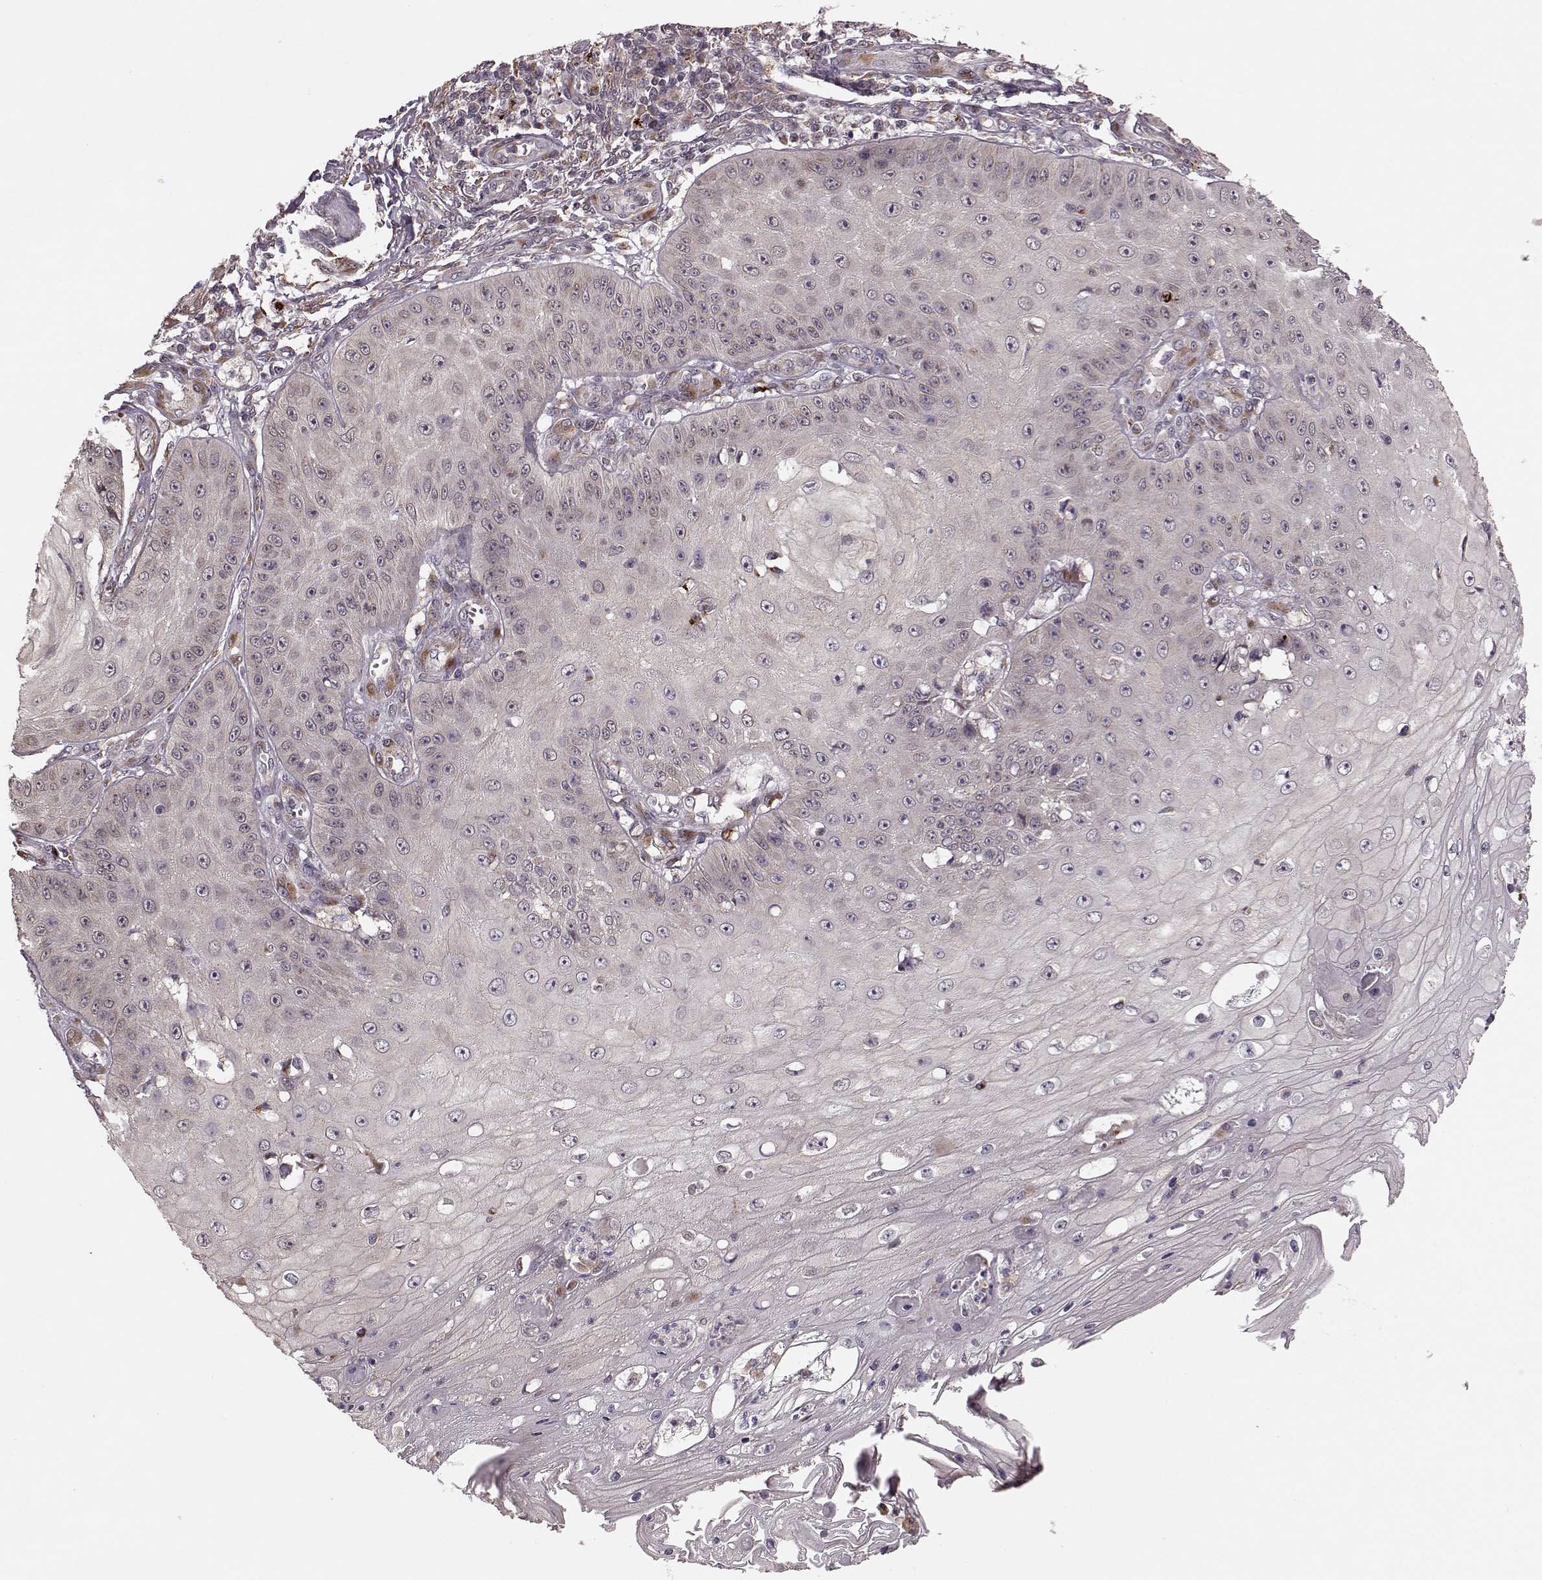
{"staining": {"intensity": "negative", "quantity": "none", "location": "none"}, "tissue": "skin cancer", "cell_type": "Tumor cells", "image_type": "cancer", "snomed": [{"axis": "morphology", "description": "Squamous cell carcinoma, NOS"}, {"axis": "topography", "description": "Skin"}], "caption": "IHC photomicrograph of neoplastic tissue: human skin squamous cell carcinoma stained with DAB (3,3'-diaminobenzidine) reveals no significant protein positivity in tumor cells.", "gene": "YIPF5", "patient": {"sex": "male", "age": 70}}